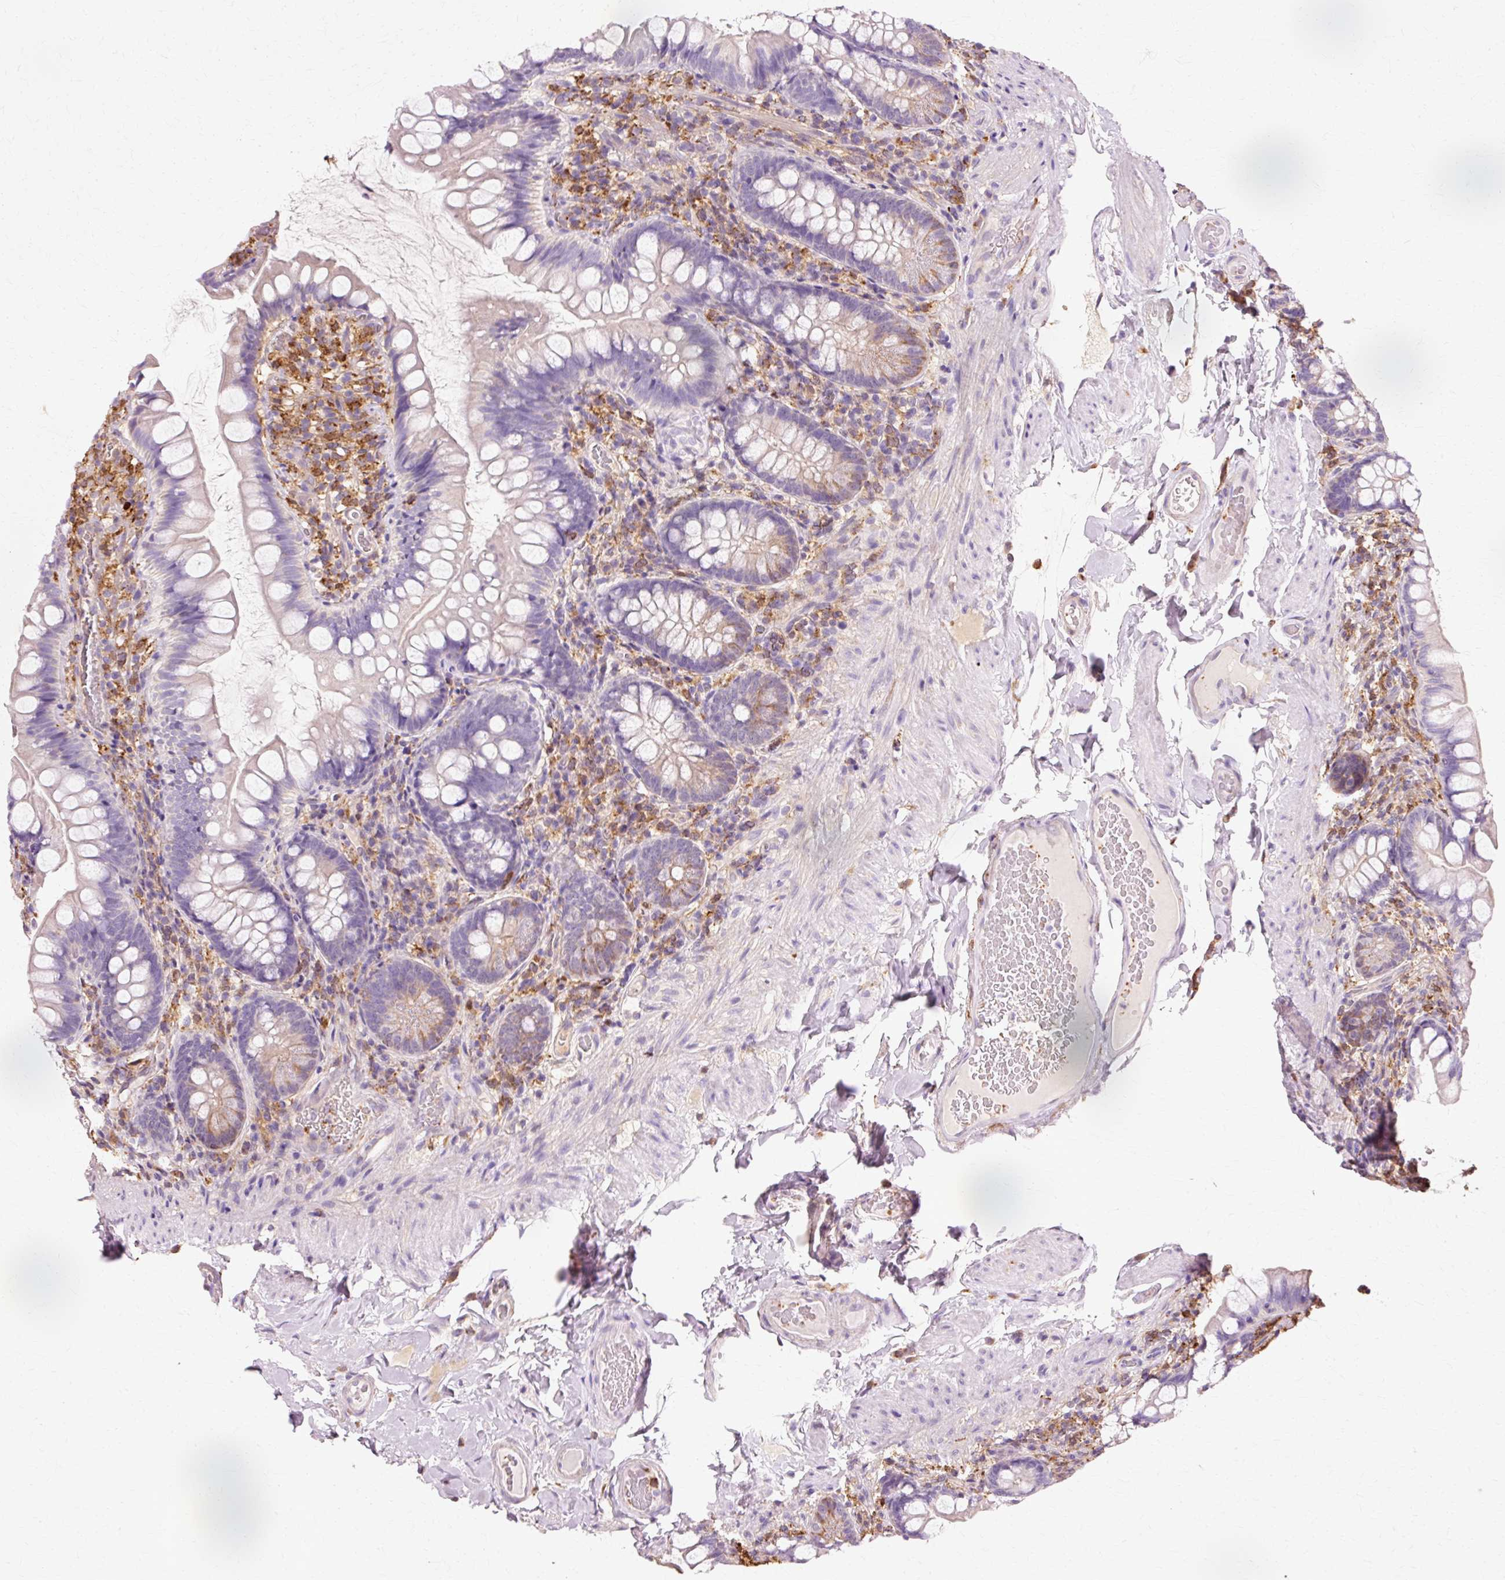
{"staining": {"intensity": "moderate", "quantity": "<25%", "location": "cytoplasmic/membranous"}, "tissue": "small intestine", "cell_type": "Glandular cells", "image_type": "normal", "snomed": [{"axis": "morphology", "description": "Normal tissue, NOS"}, {"axis": "topography", "description": "Small intestine"}], "caption": "Immunohistochemical staining of normal human small intestine exhibits moderate cytoplasmic/membranous protein staining in about <25% of glandular cells.", "gene": "GPX1", "patient": {"sex": "male", "age": 70}}